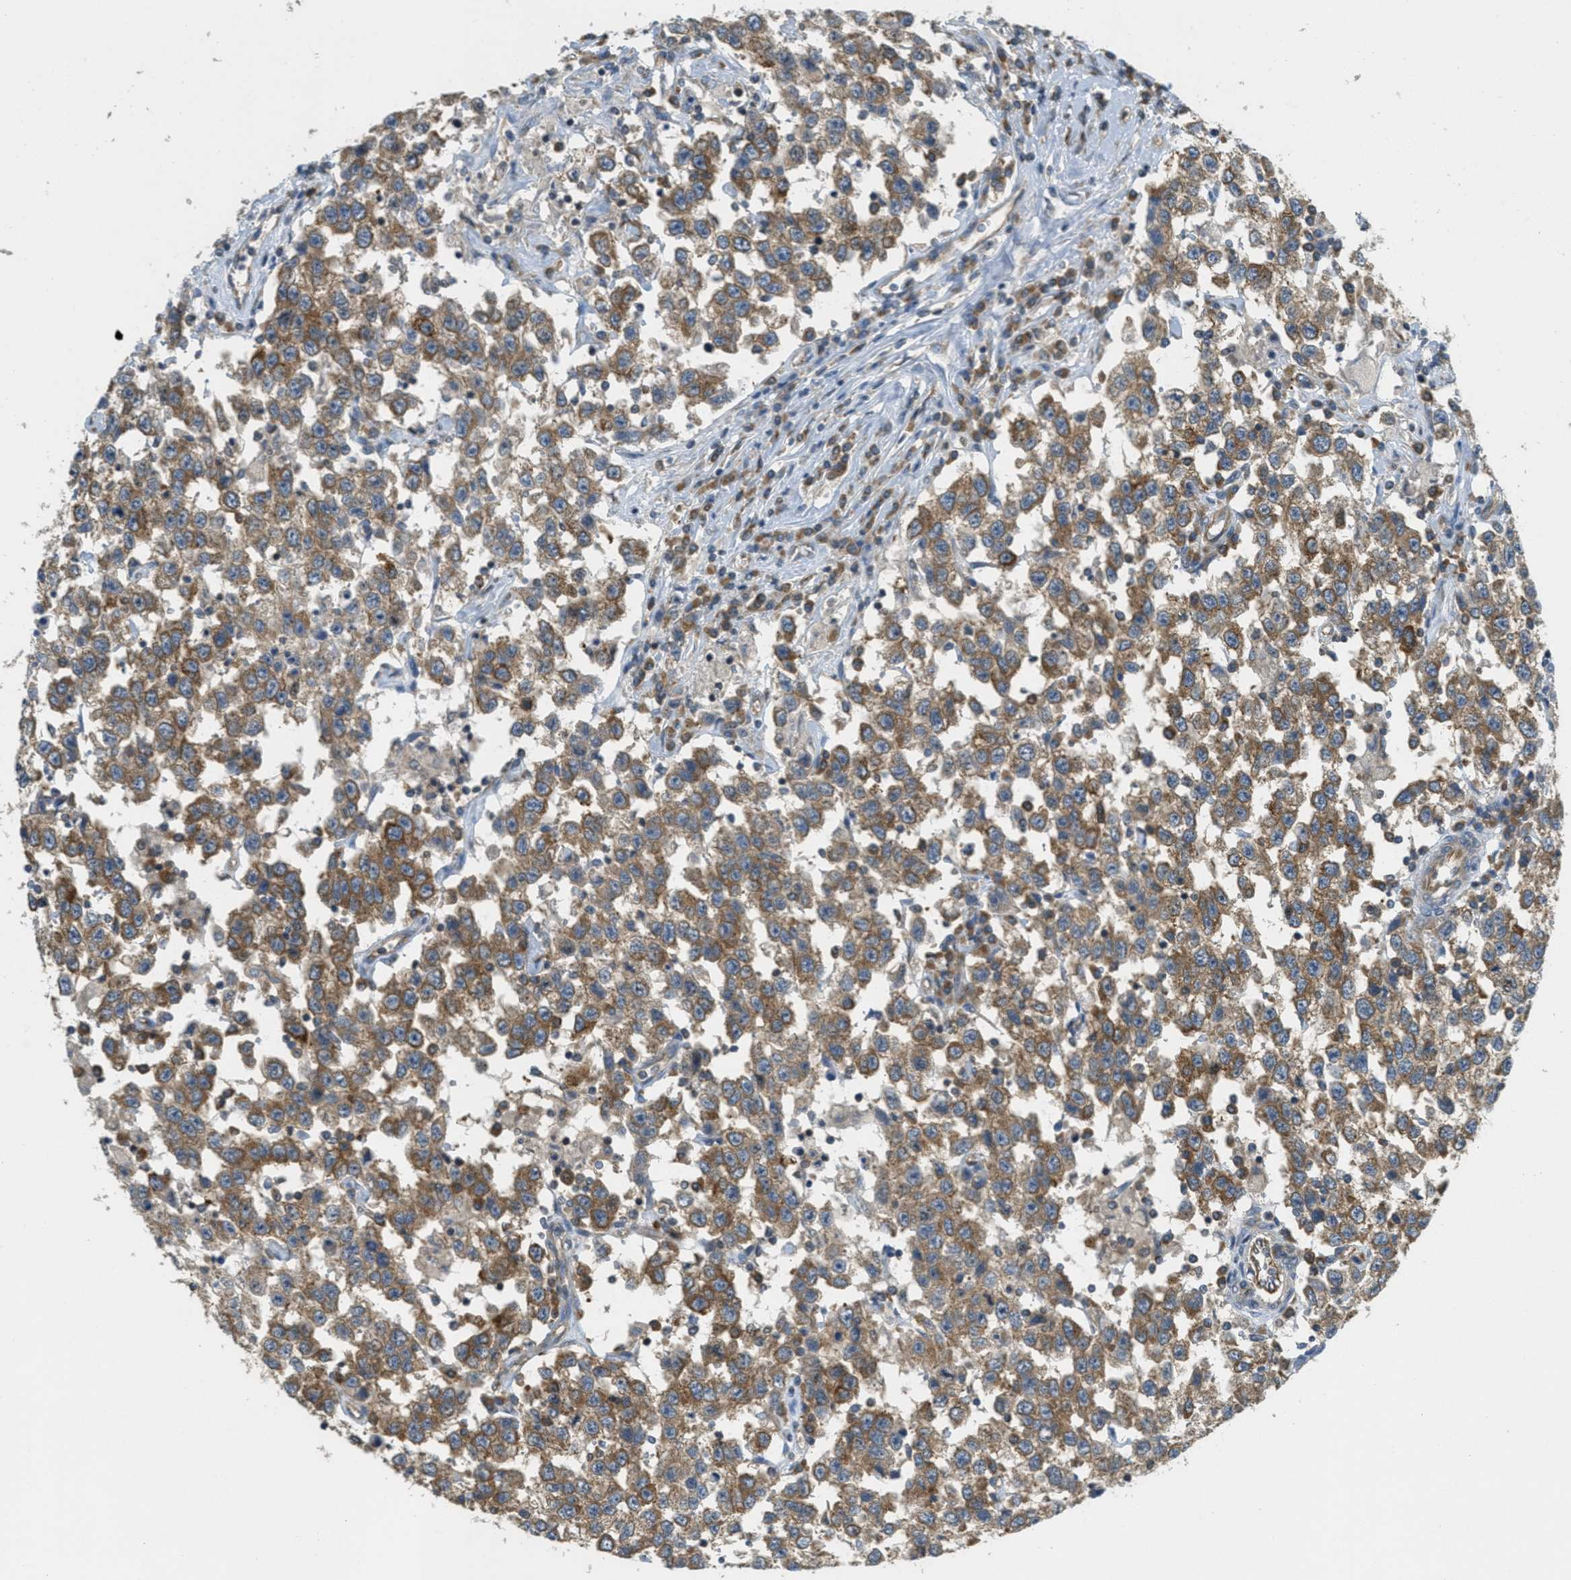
{"staining": {"intensity": "moderate", "quantity": ">75%", "location": "cytoplasmic/membranous"}, "tissue": "testis cancer", "cell_type": "Tumor cells", "image_type": "cancer", "snomed": [{"axis": "morphology", "description": "Seminoma, NOS"}, {"axis": "topography", "description": "Testis"}], "caption": "A micrograph of human seminoma (testis) stained for a protein shows moderate cytoplasmic/membranous brown staining in tumor cells. (DAB (3,3'-diaminobenzidine) IHC with brightfield microscopy, high magnification).", "gene": "JCAD", "patient": {"sex": "male", "age": 41}}